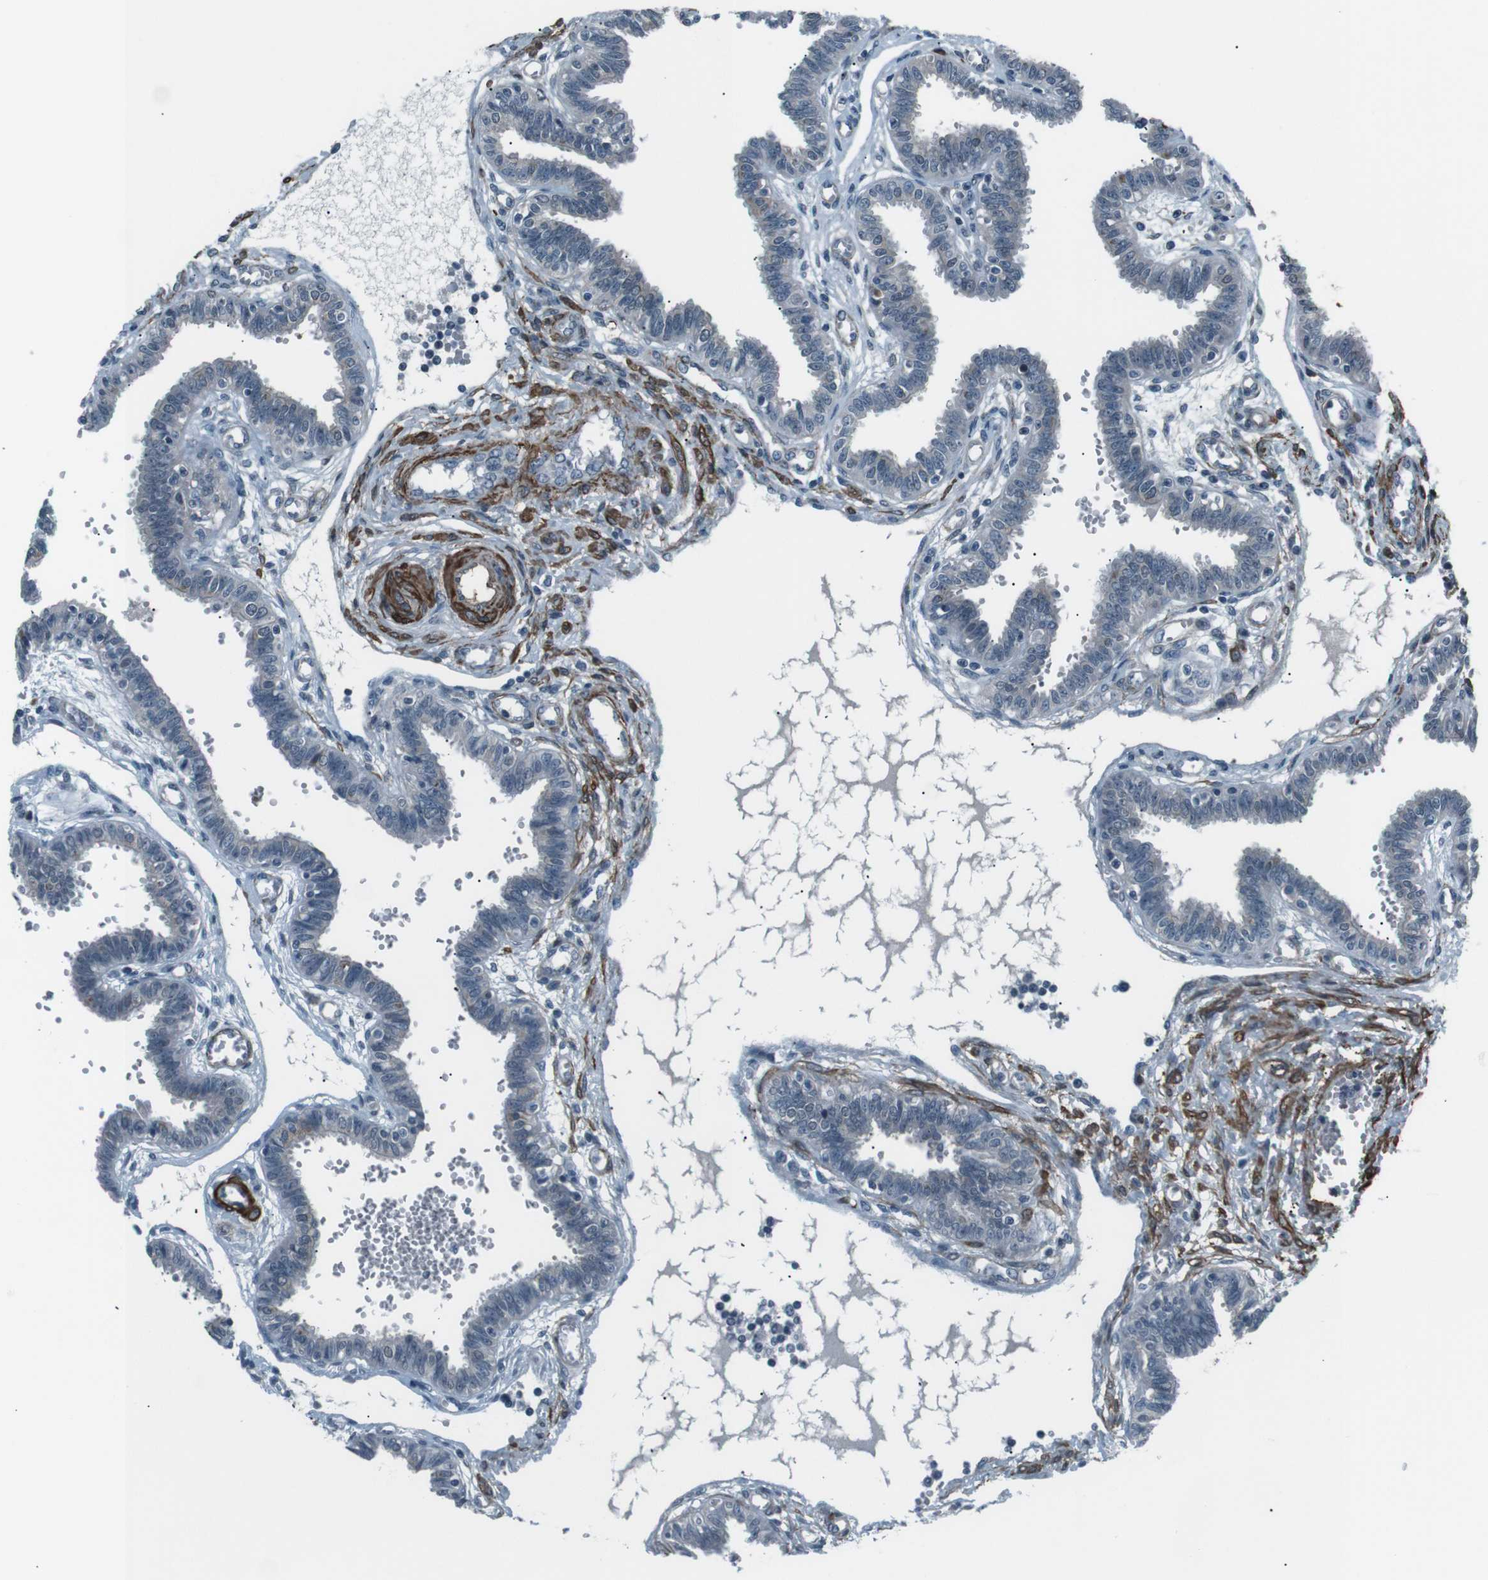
{"staining": {"intensity": "negative", "quantity": "none", "location": "none"}, "tissue": "fallopian tube", "cell_type": "Glandular cells", "image_type": "normal", "snomed": [{"axis": "morphology", "description": "Normal tissue, NOS"}, {"axis": "topography", "description": "Fallopian tube"}], "caption": "The immunohistochemistry micrograph has no significant expression in glandular cells of fallopian tube. (DAB immunohistochemistry (IHC), high magnification).", "gene": "PDLIM5", "patient": {"sex": "female", "age": 32}}